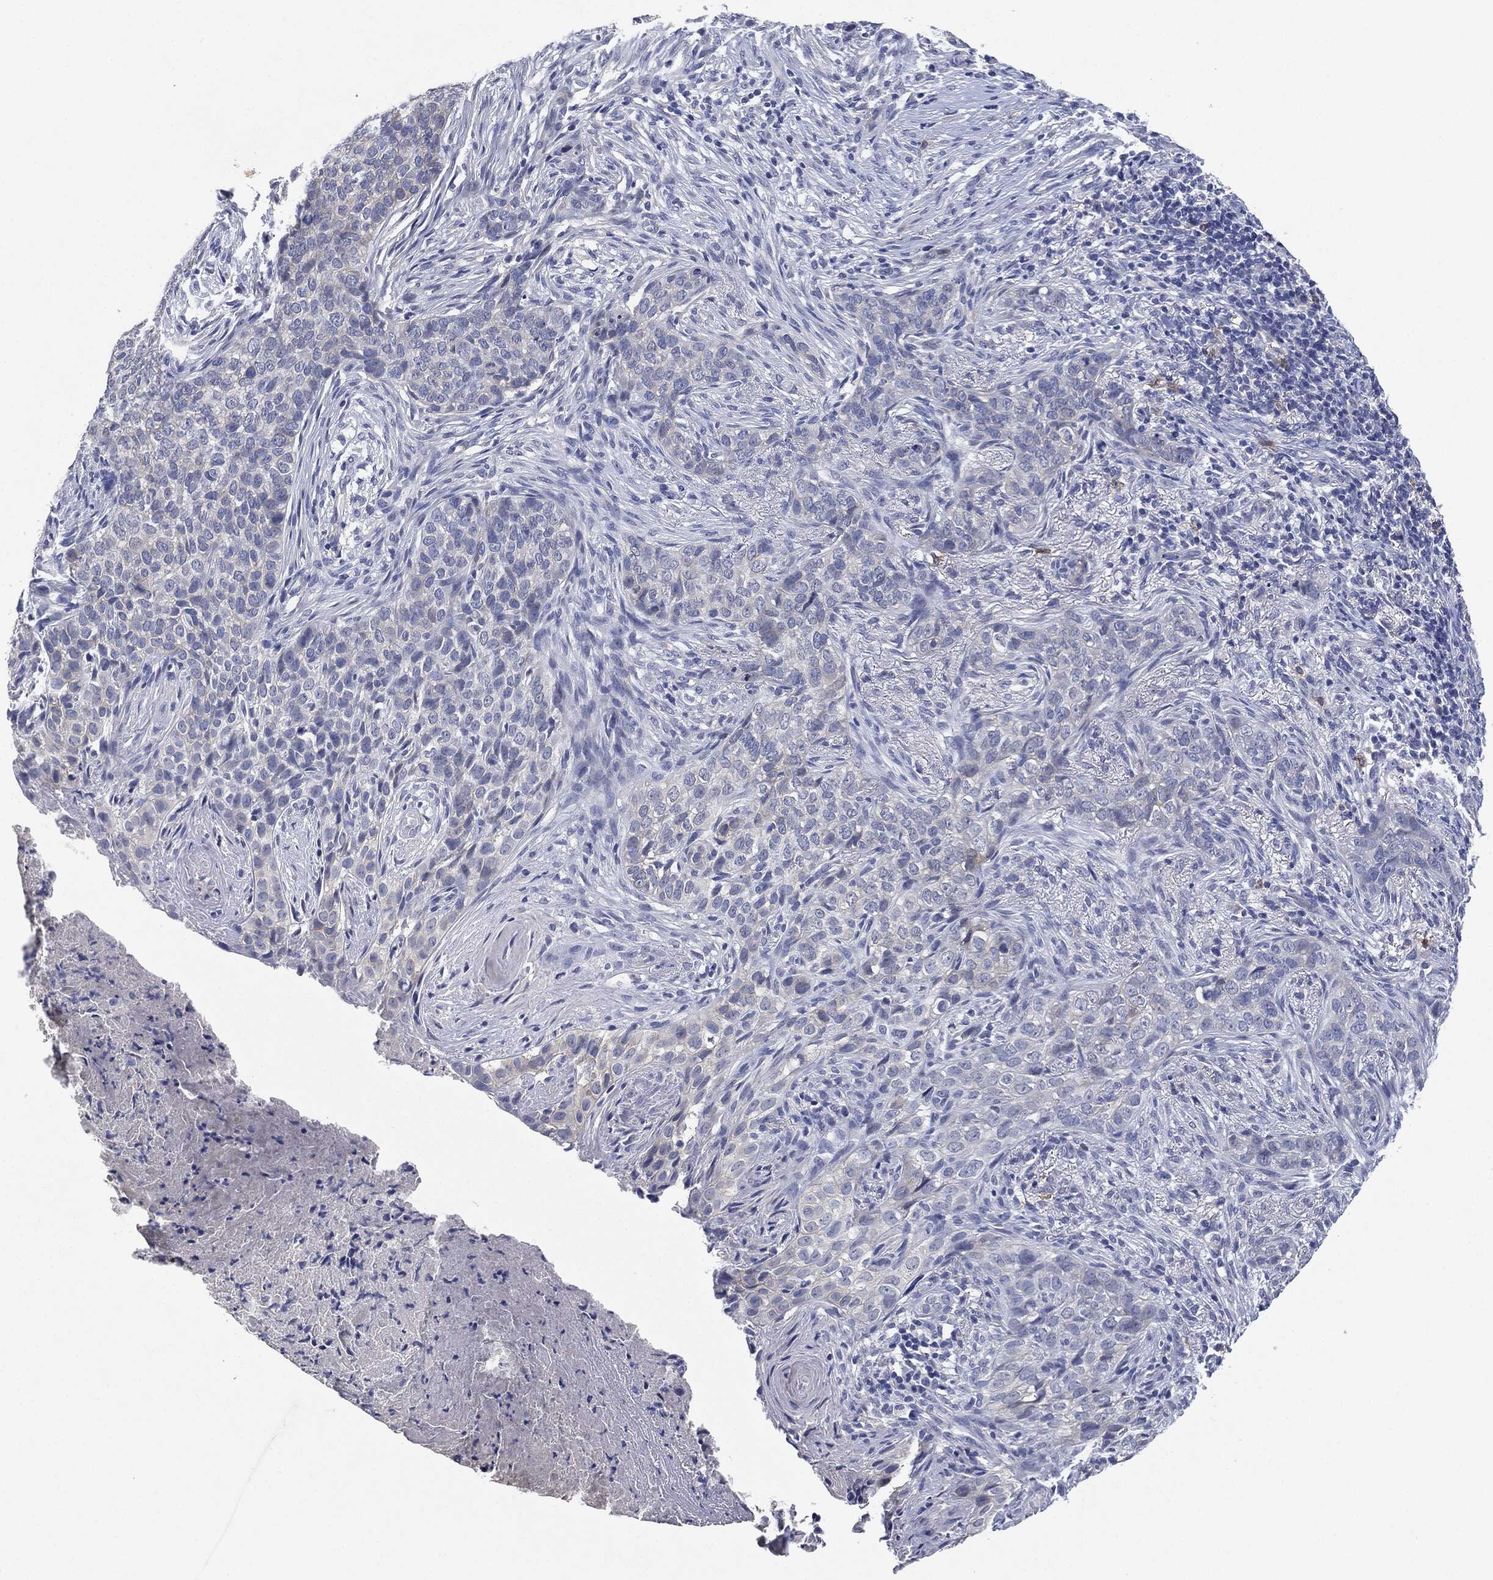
{"staining": {"intensity": "negative", "quantity": "none", "location": "none"}, "tissue": "skin cancer", "cell_type": "Tumor cells", "image_type": "cancer", "snomed": [{"axis": "morphology", "description": "Squamous cell carcinoma, NOS"}, {"axis": "topography", "description": "Skin"}], "caption": "Tumor cells show no significant expression in skin cancer (squamous cell carcinoma).", "gene": "NTRK1", "patient": {"sex": "male", "age": 88}}